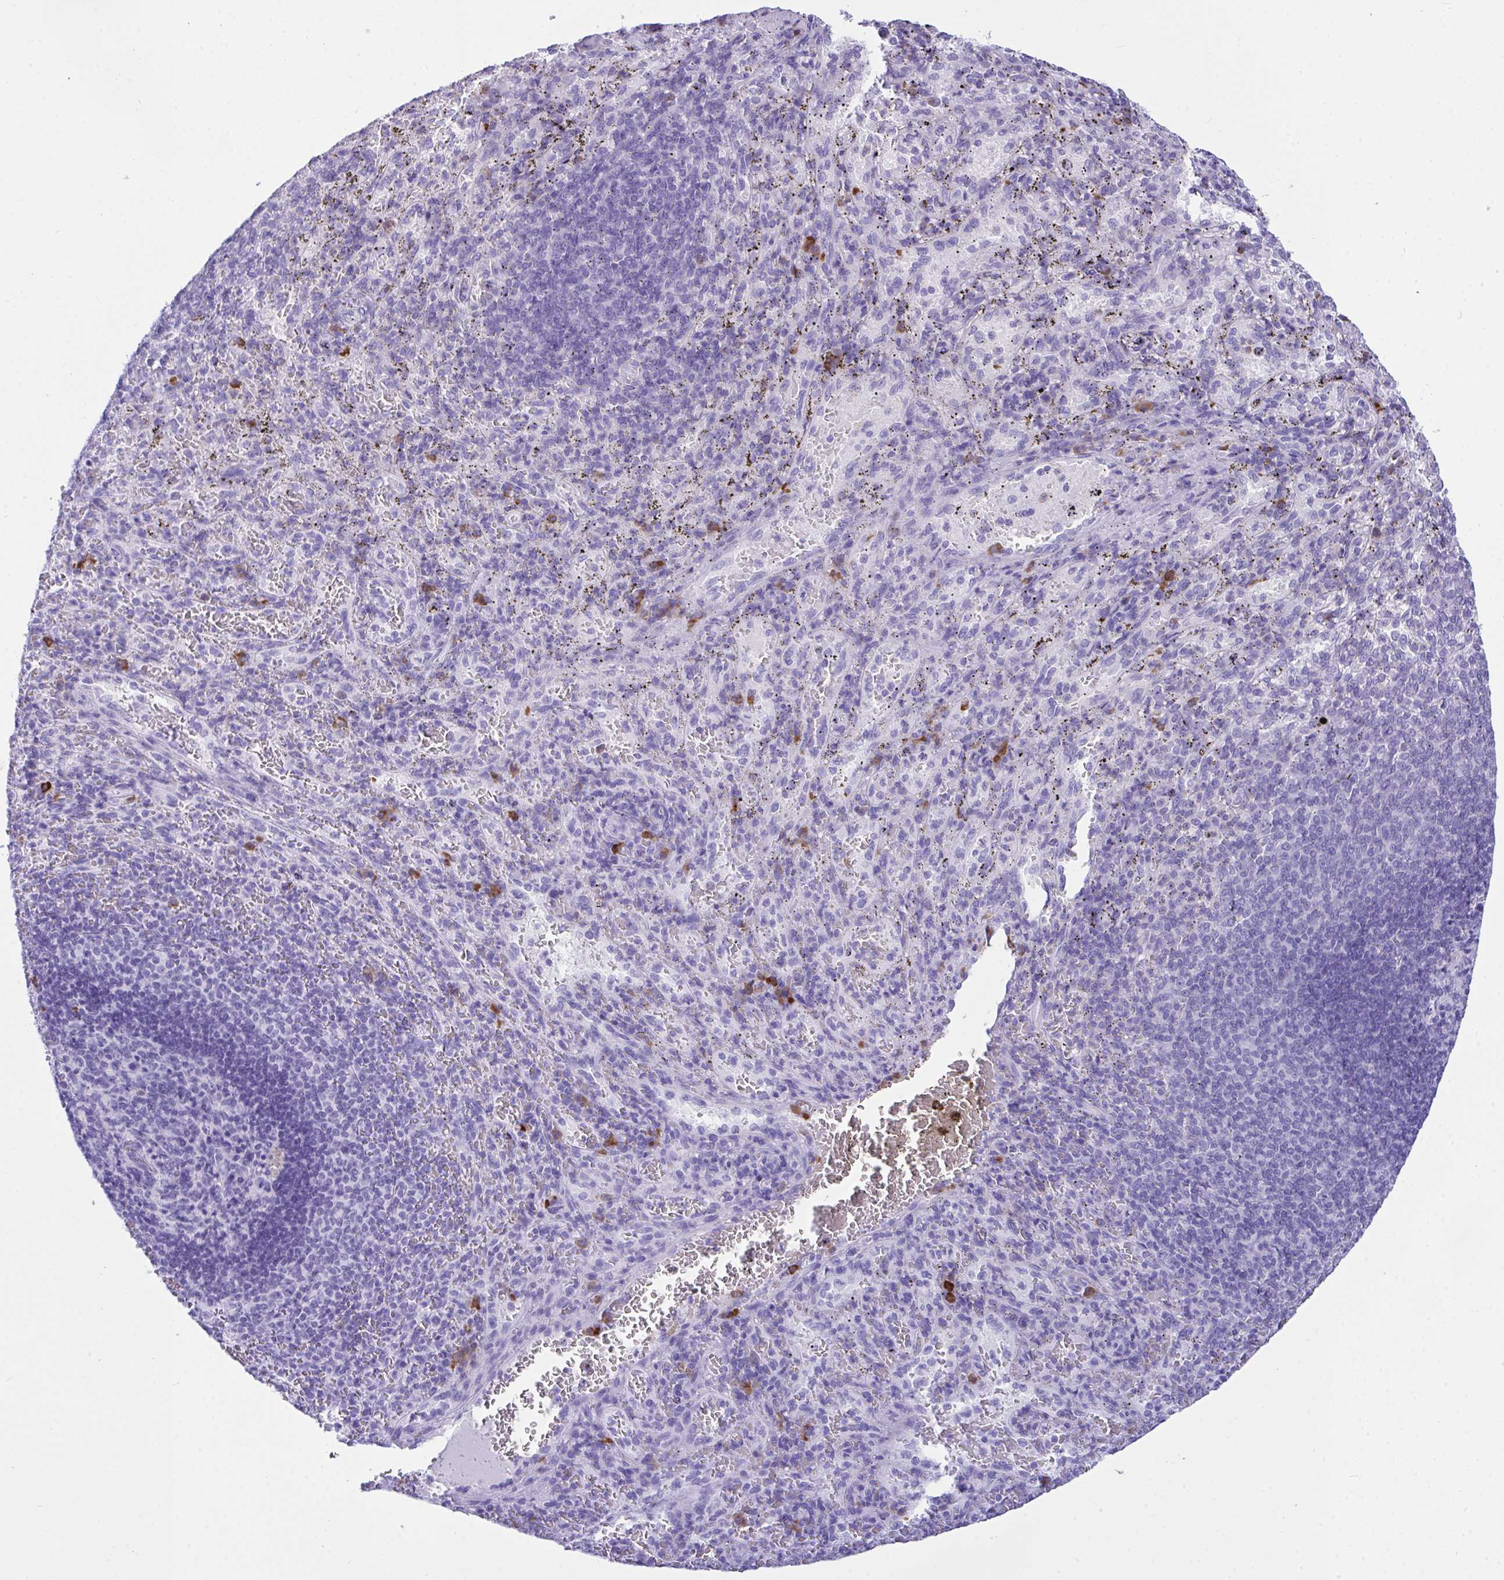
{"staining": {"intensity": "strong", "quantity": "<25%", "location": "cytoplasmic/membranous"}, "tissue": "spleen", "cell_type": "Cells in red pulp", "image_type": "normal", "snomed": [{"axis": "morphology", "description": "Normal tissue, NOS"}, {"axis": "topography", "description": "Spleen"}], "caption": "Brown immunohistochemical staining in normal human spleen displays strong cytoplasmic/membranous positivity in approximately <25% of cells in red pulp.", "gene": "BEST4", "patient": {"sex": "male", "age": 57}}